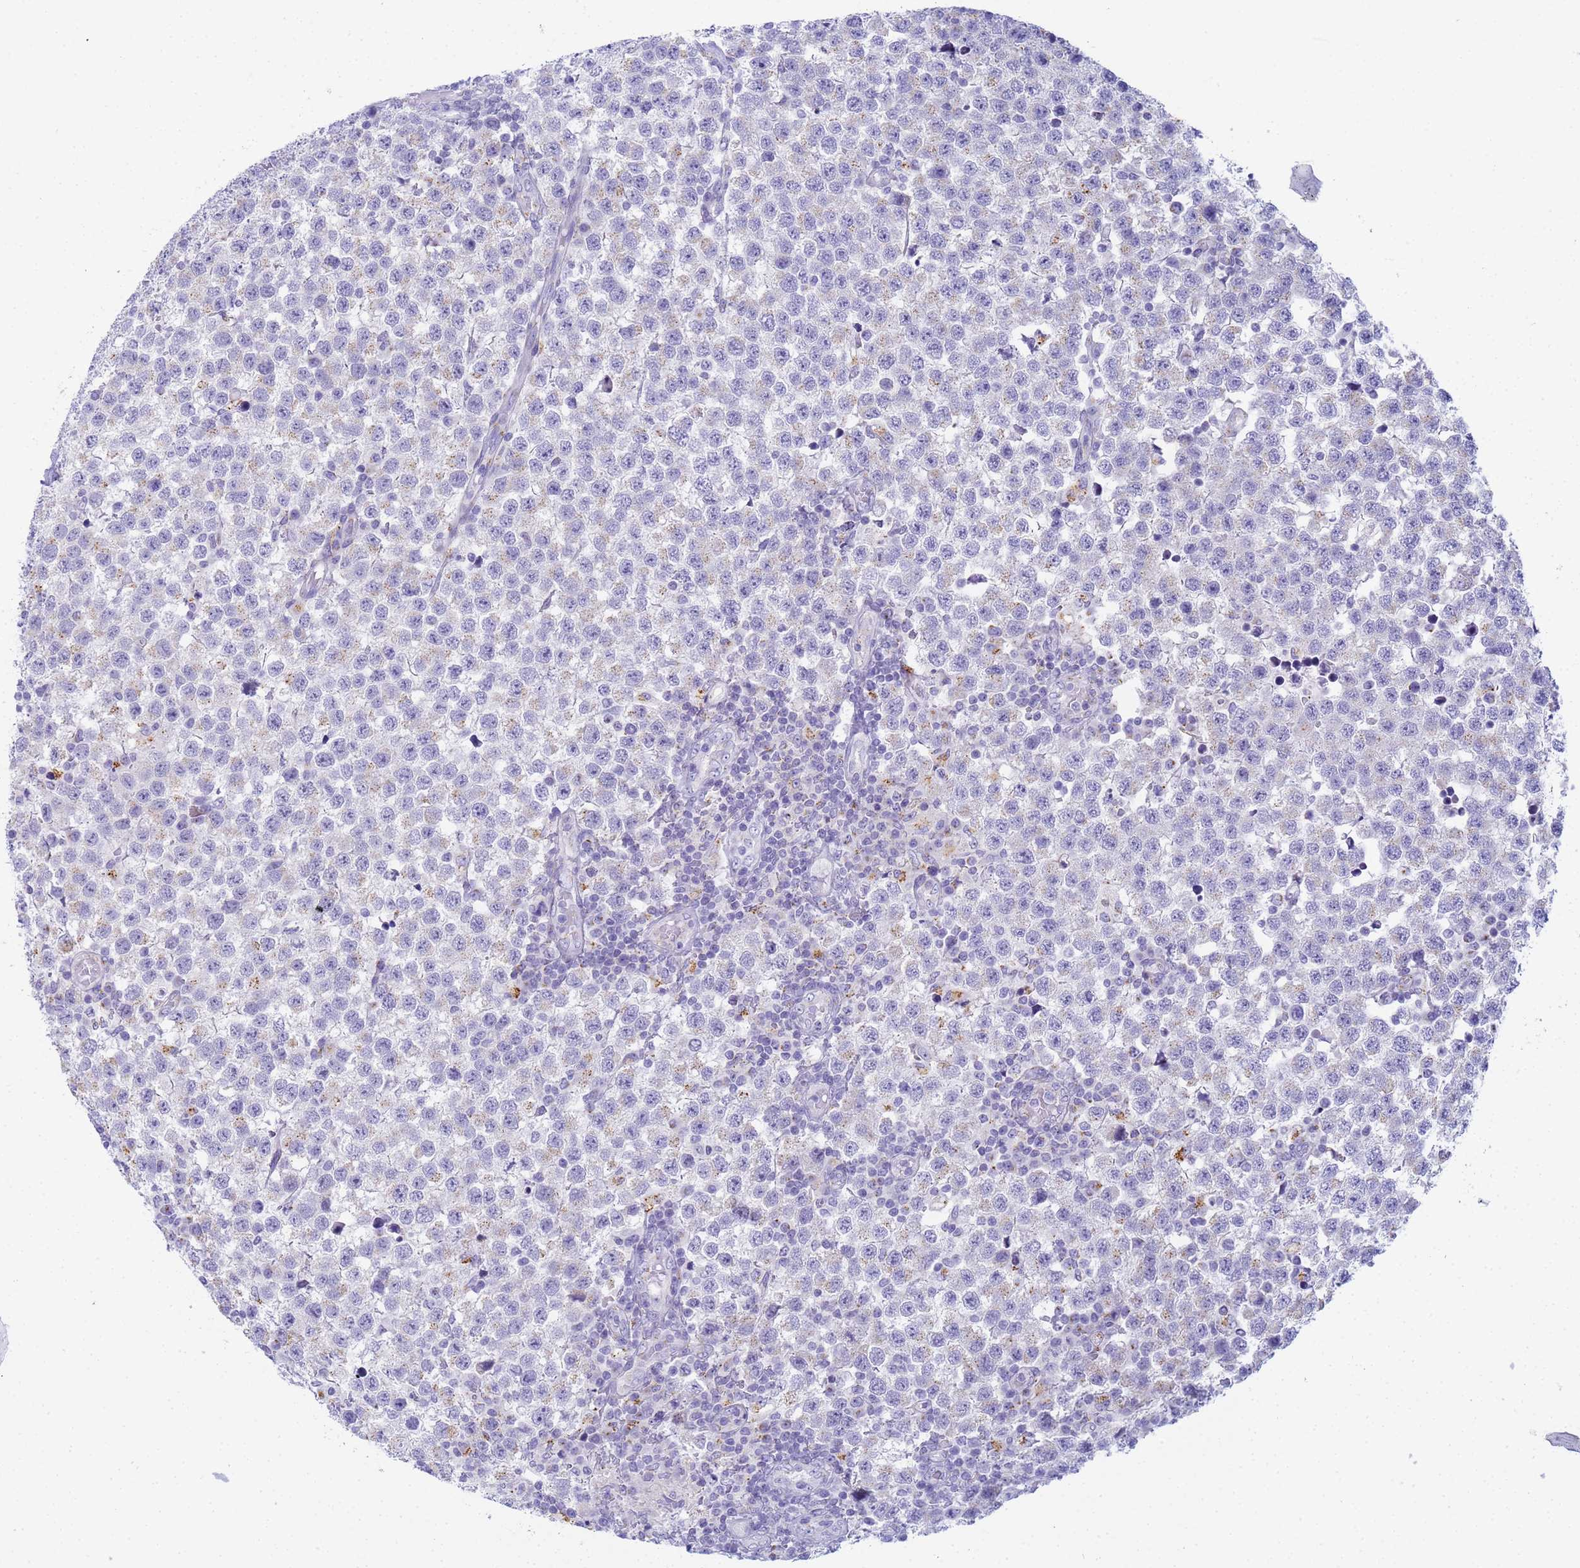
{"staining": {"intensity": "negative", "quantity": "none", "location": "none"}, "tissue": "testis cancer", "cell_type": "Tumor cells", "image_type": "cancer", "snomed": [{"axis": "morphology", "description": "Seminoma, NOS"}, {"axis": "topography", "description": "Testis"}], "caption": "Testis cancer was stained to show a protein in brown. There is no significant staining in tumor cells. (DAB (3,3'-diaminobenzidine) immunohistochemistry visualized using brightfield microscopy, high magnification).", "gene": "CR1", "patient": {"sex": "male", "age": 34}}